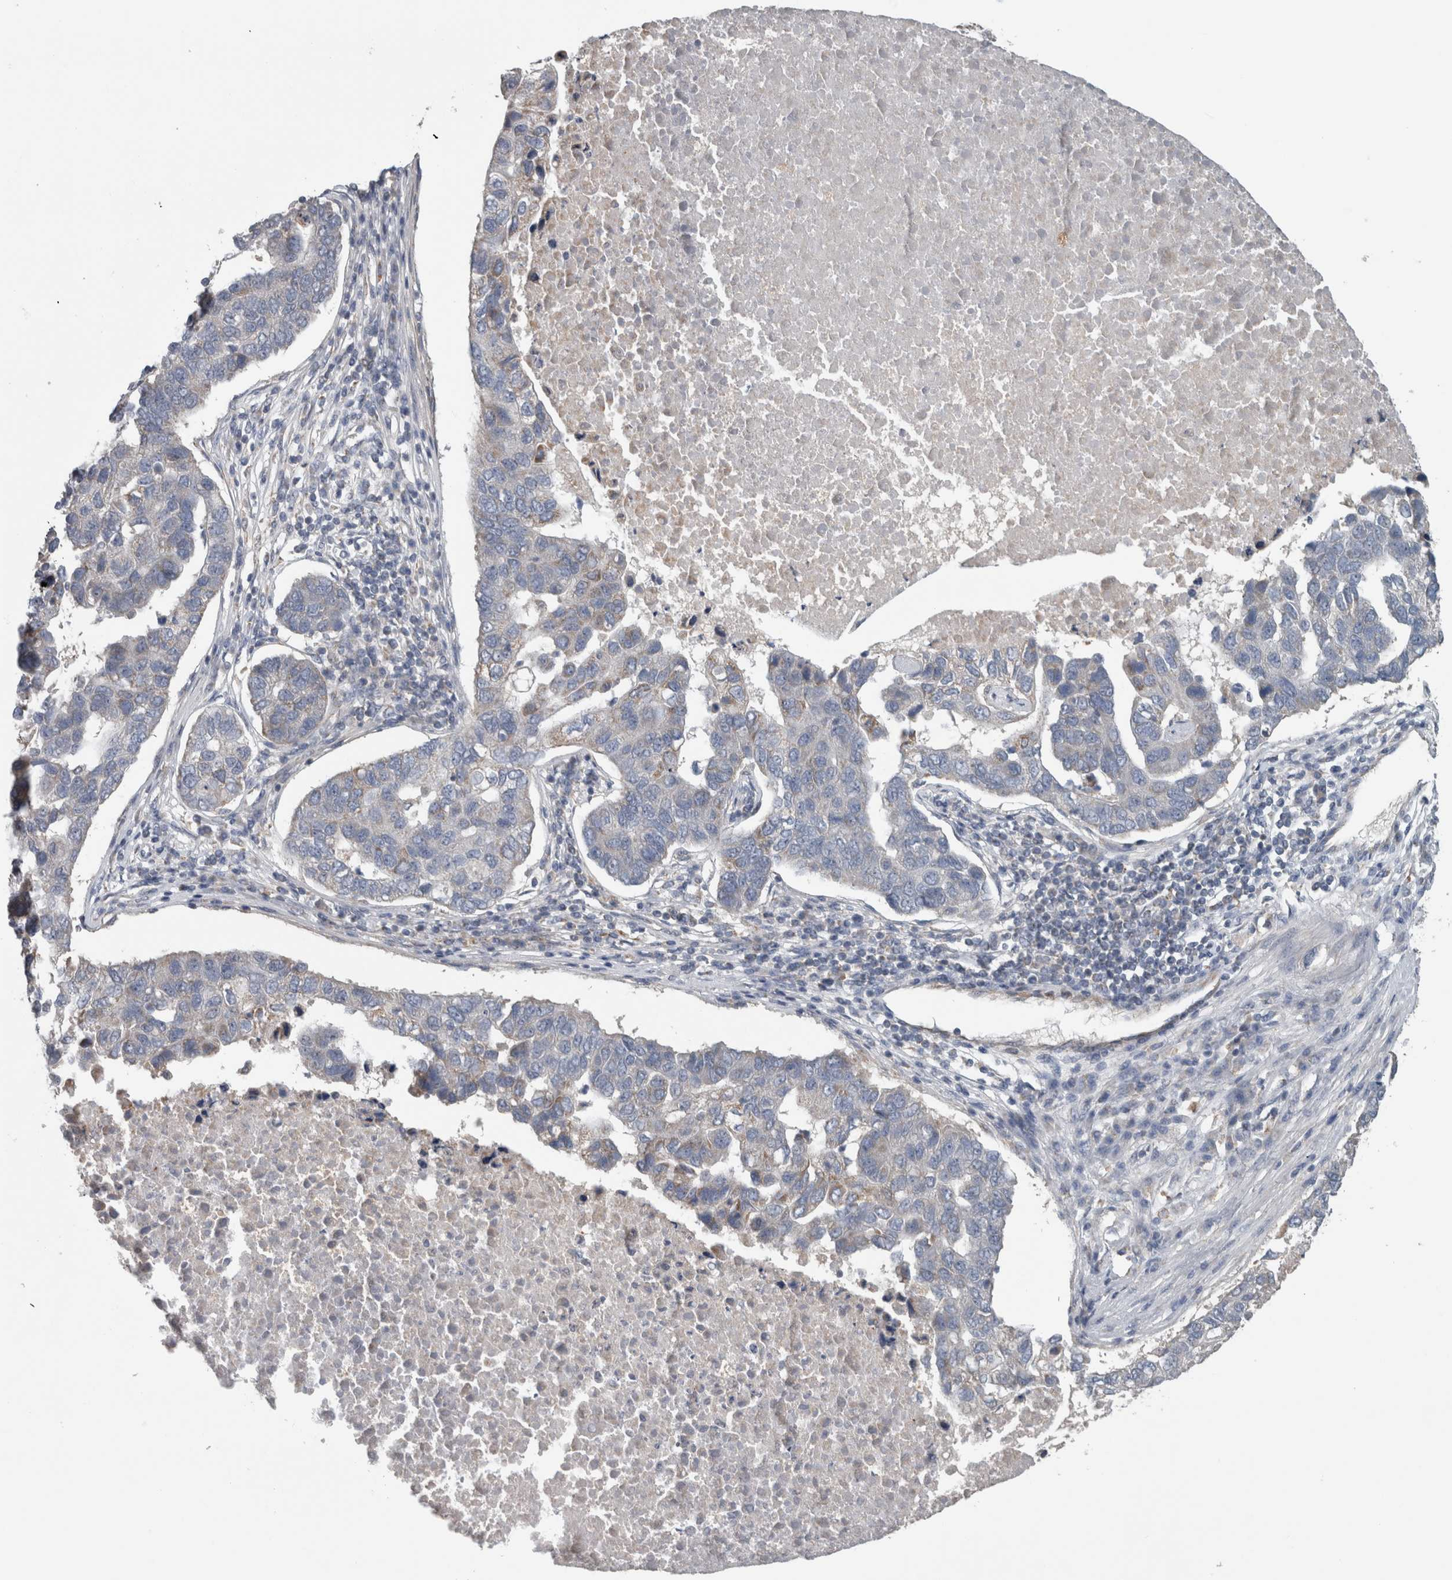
{"staining": {"intensity": "weak", "quantity": "<25%", "location": "cytoplasmic/membranous"}, "tissue": "pancreatic cancer", "cell_type": "Tumor cells", "image_type": "cancer", "snomed": [{"axis": "morphology", "description": "Adenocarcinoma, NOS"}, {"axis": "topography", "description": "Pancreas"}], "caption": "Tumor cells show no significant protein expression in pancreatic adenocarcinoma.", "gene": "ARMC1", "patient": {"sex": "female", "age": 61}}